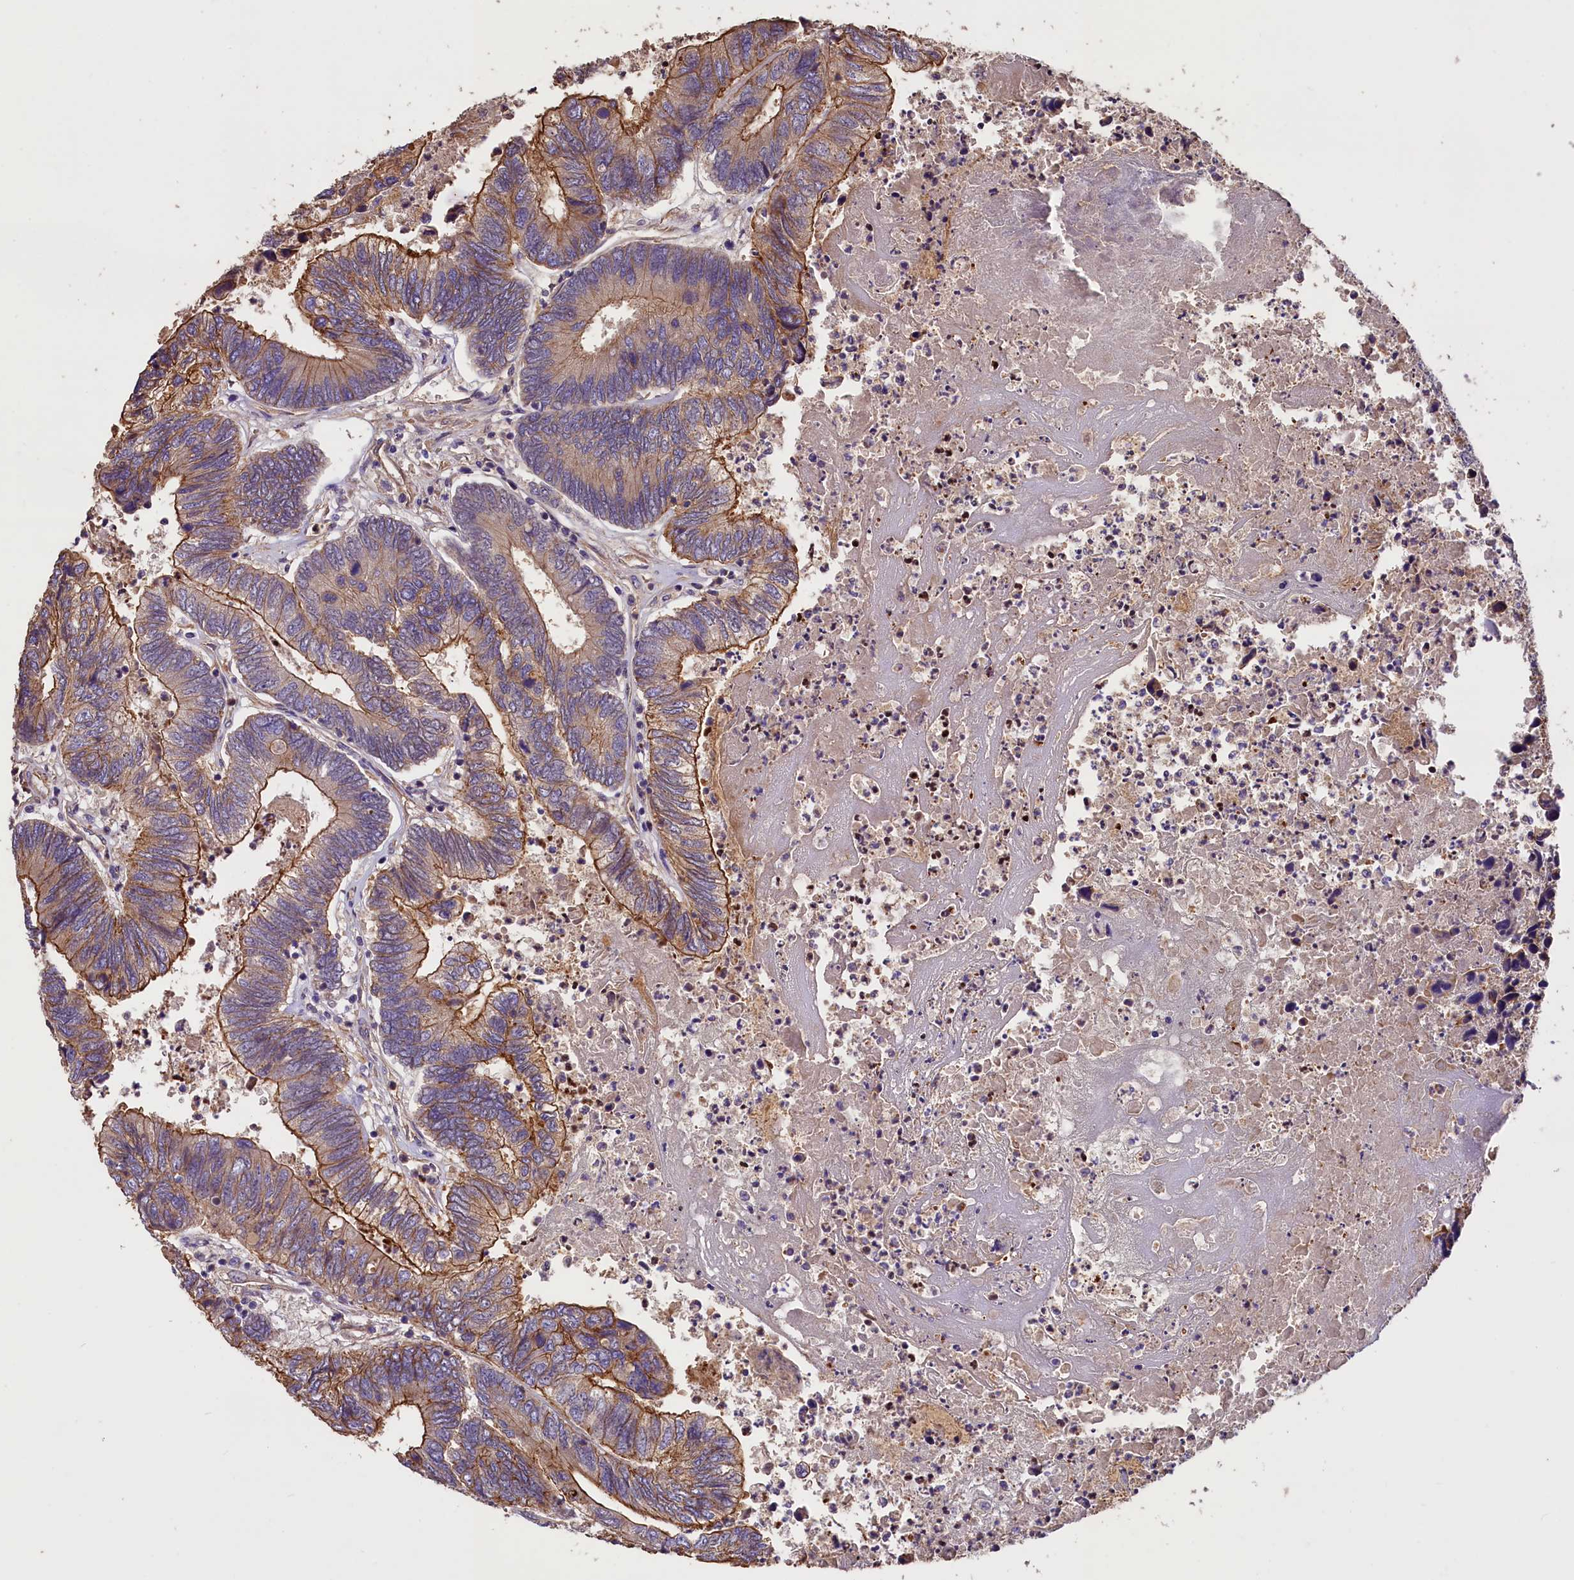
{"staining": {"intensity": "moderate", "quantity": "25%-75%", "location": "cytoplasmic/membranous"}, "tissue": "colorectal cancer", "cell_type": "Tumor cells", "image_type": "cancer", "snomed": [{"axis": "morphology", "description": "Adenocarcinoma, NOS"}, {"axis": "topography", "description": "Colon"}], "caption": "IHC photomicrograph of neoplastic tissue: colorectal cancer stained using immunohistochemistry (IHC) exhibits medium levels of moderate protein expression localized specifically in the cytoplasmic/membranous of tumor cells, appearing as a cytoplasmic/membranous brown color.", "gene": "ERMARD", "patient": {"sex": "female", "age": 67}}